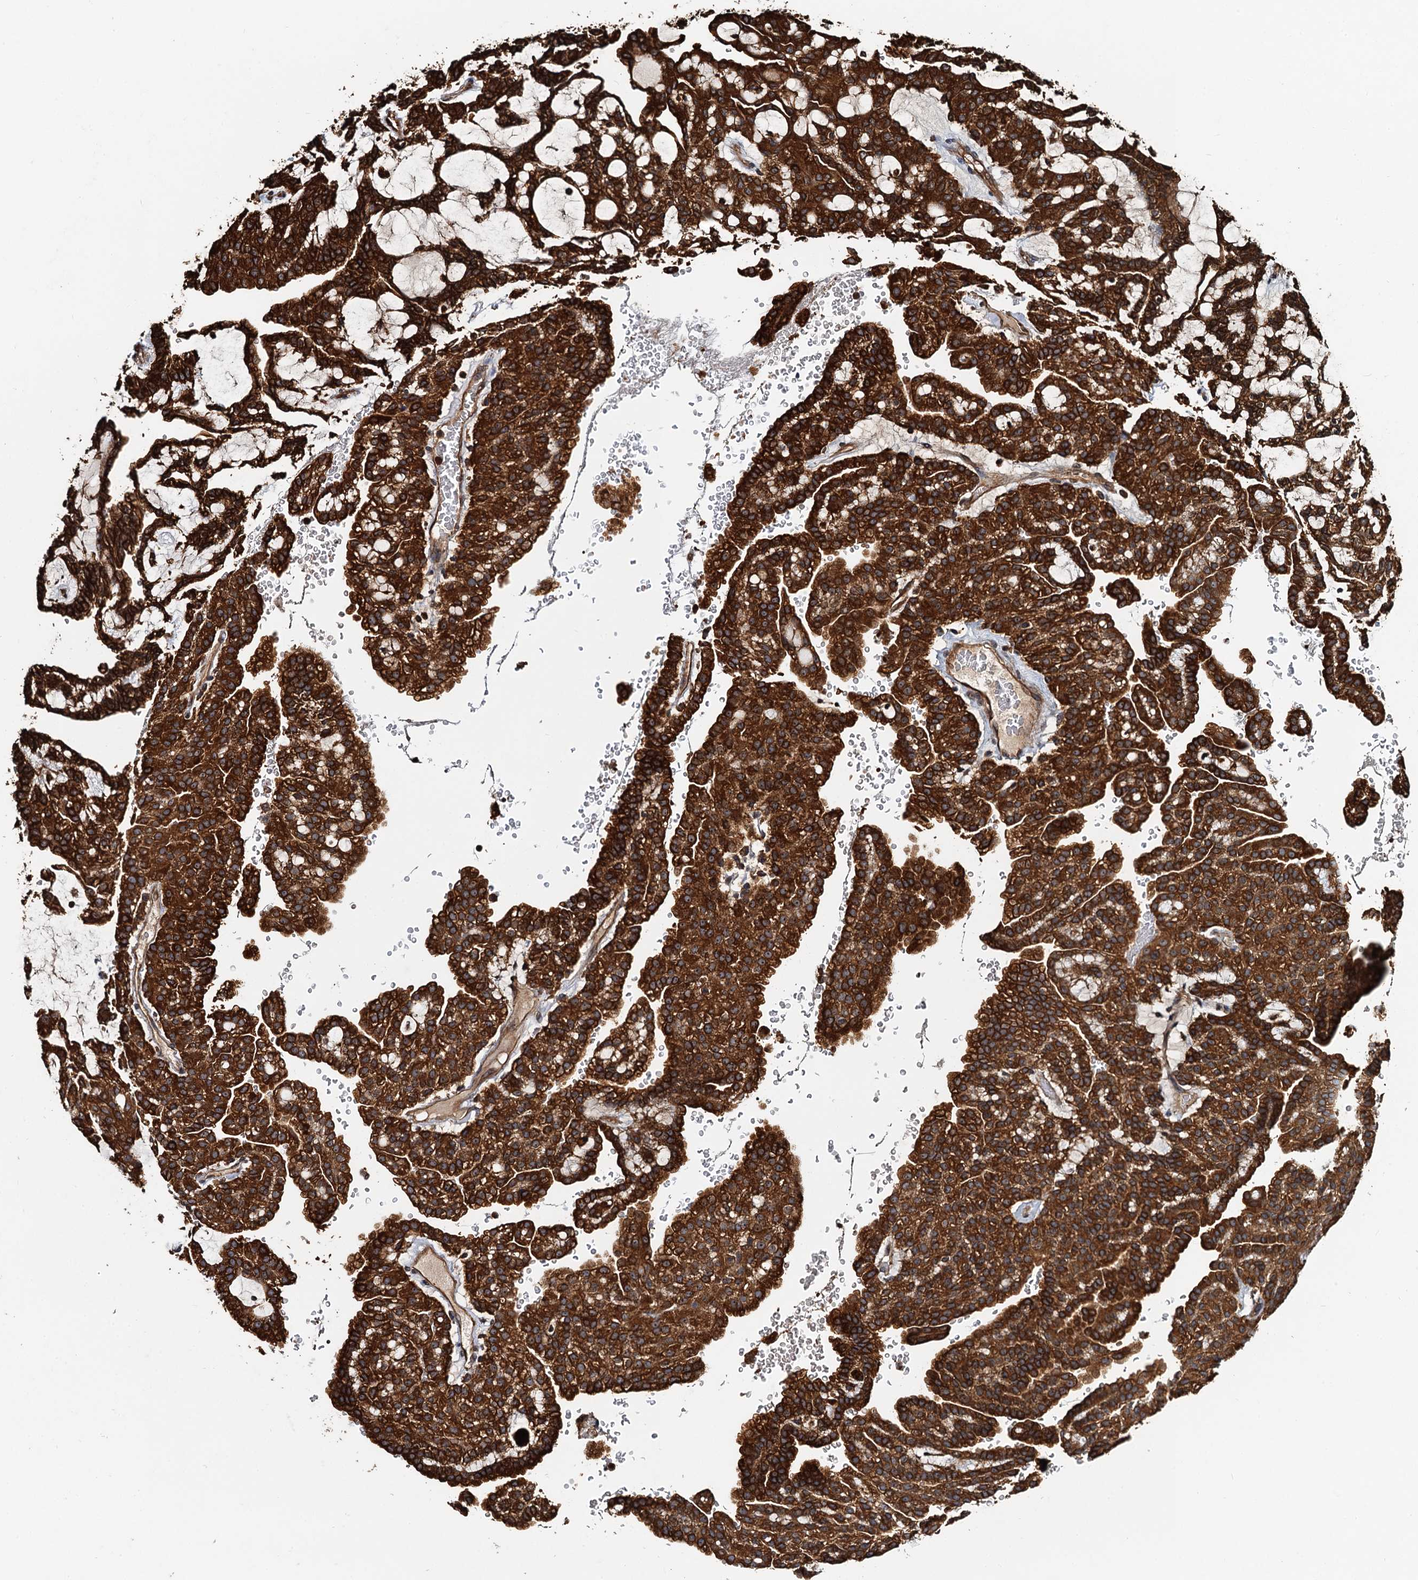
{"staining": {"intensity": "strong", "quantity": ">75%", "location": "cytoplasmic/membranous"}, "tissue": "renal cancer", "cell_type": "Tumor cells", "image_type": "cancer", "snomed": [{"axis": "morphology", "description": "Adenocarcinoma, NOS"}, {"axis": "topography", "description": "Kidney"}], "caption": "Human renal adenocarcinoma stained for a protein (brown) displays strong cytoplasmic/membranous positive staining in about >75% of tumor cells.", "gene": "USP6NL", "patient": {"sex": "male", "age": 63}}